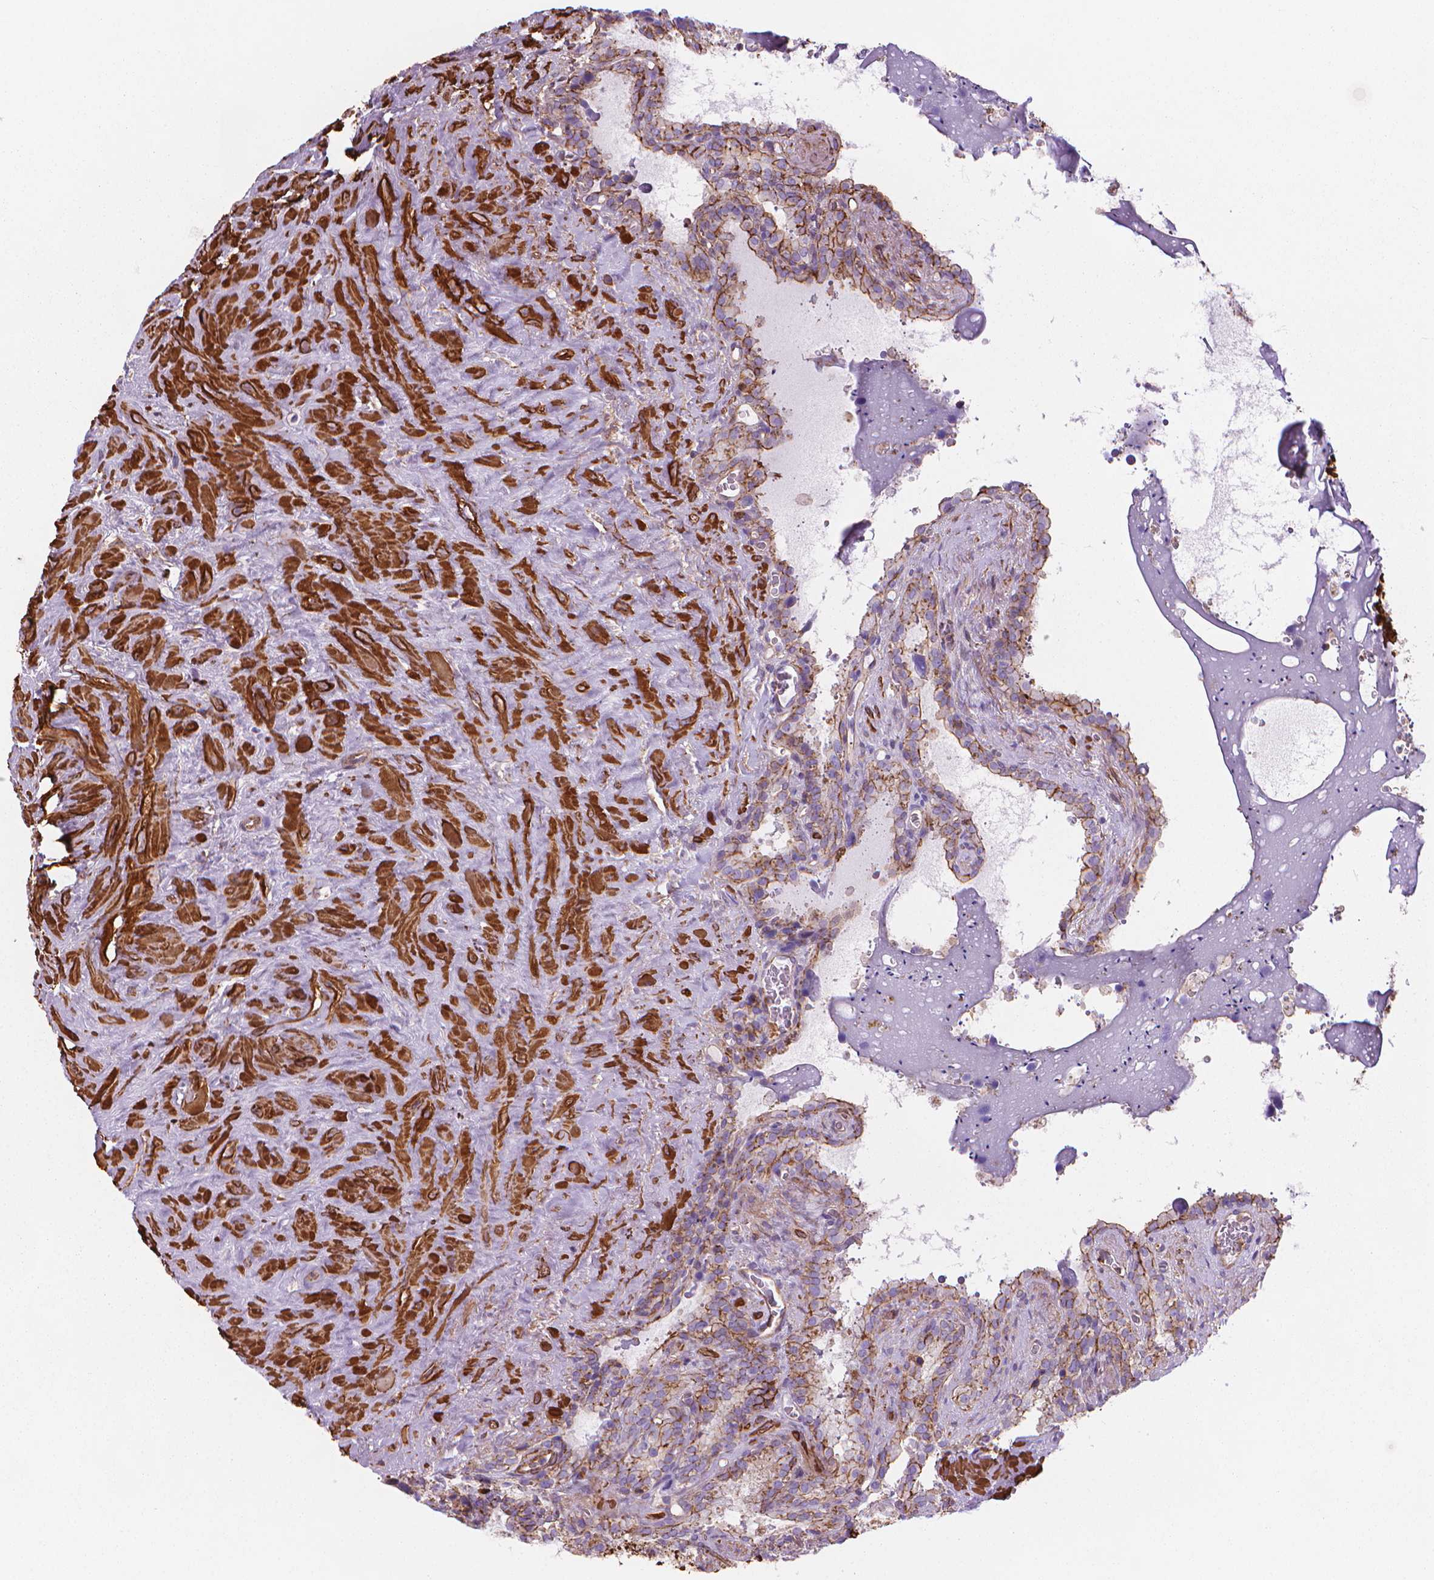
{"staining": {"intensity": "moderate", "quantity": "25%-75%", "location": "cytoplasmic/membranous"}, "tissue": "seminal vesicle", "cell_type": "Glandular cells", "image_type": "normal", "snomed": [{"axis": "morphology", "description": "Normal tissue, NOS"}, {"axis": "topography", "description": "Prostate"}, {"axis": "topography", "description": "Seminal veicle"}], "caption": "The immunohistochemical stain shows moderate cytoplasmic/membranous expression in glandular cells of unremarkable seminal vesicle. (DAB = brown stain, brightfield microscopy at high magnification).", "gene": "PATJ", "patient": {"sex": "male", "age": 71}}